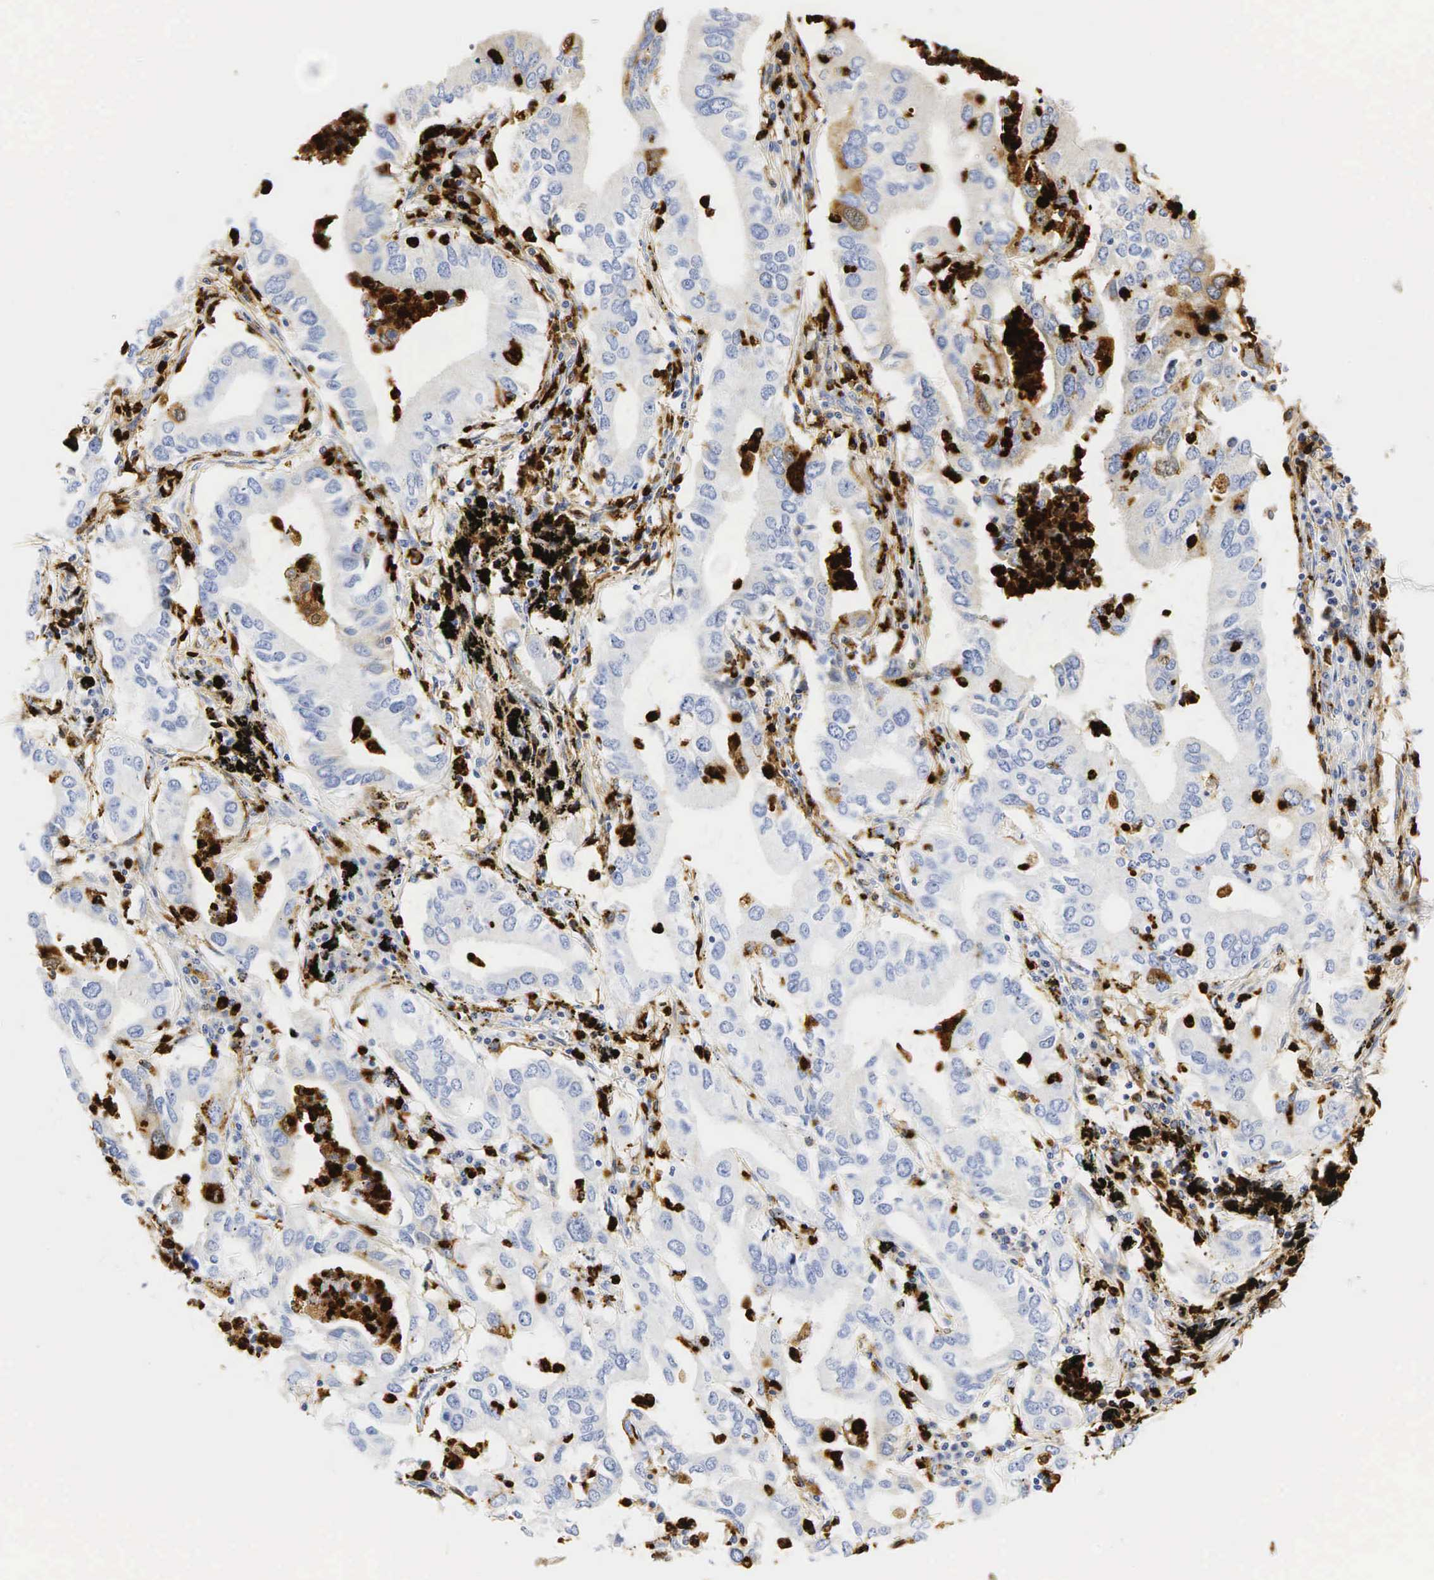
{"staining": {"intensity": "negative", "quantity": "none", "location": "none"}, "tissue": "lung cancer", "cell_type": "Tumor cells", "image_type": "cancer", "snomed": [{"axis": "morphology", "description": "Adenocarcinoma, NOS"}, {"axis": "topography", "description": "Lung"}], "caption": "Lung cancer (adenocarcinoma) was stained to show a protein in brown. There is no significant staining in tumor cells.", "gene": "LYZ", "patient": {"sex": "male", "age": 48}}